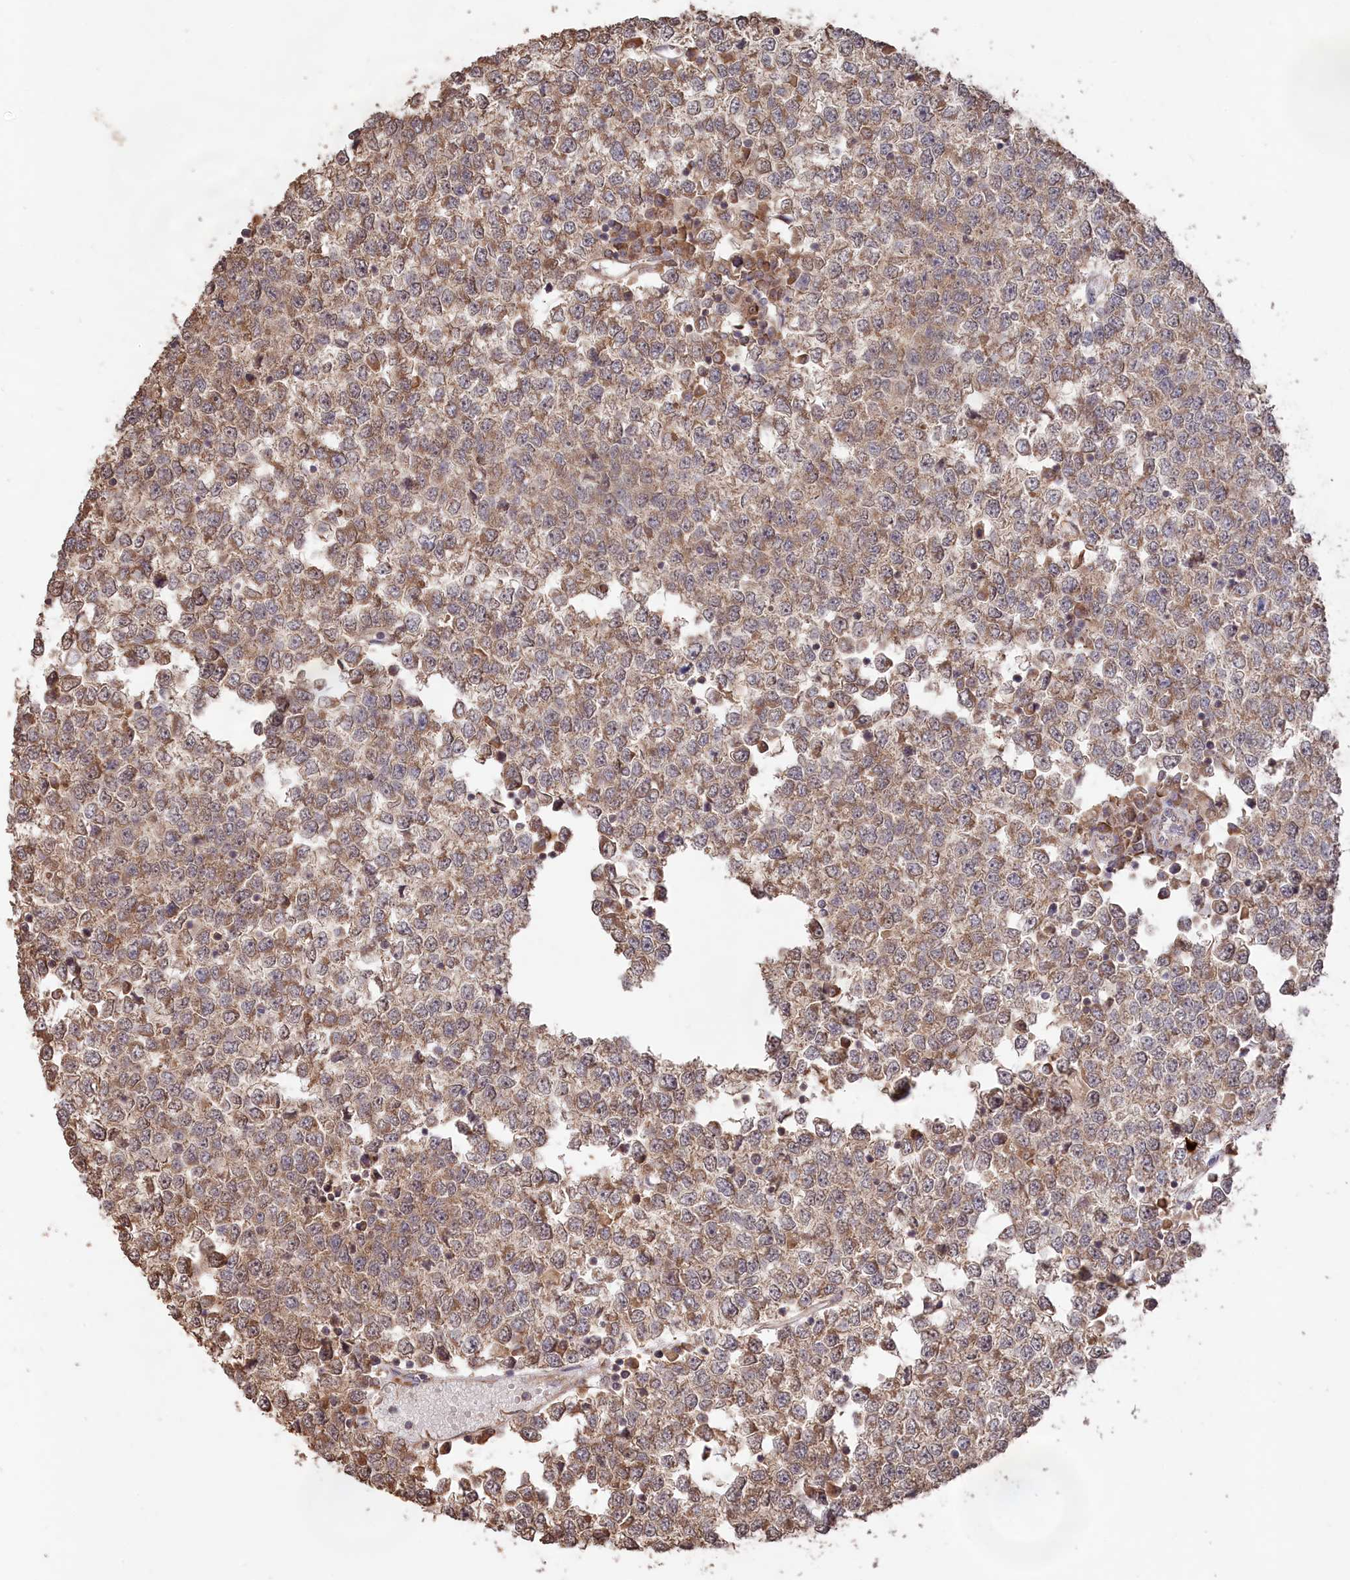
{"staining": {"intensity": "moderate", "quantity": ">75%", "location": "cytoplasmic/membranous"}, "tissue": "testis cancer", "cell_type": "Tumor cells", "image_type": "cancer", "snomed": [{"axis": "morphology", "description": "Seminoma, NOS"}, {"axis": "topography", "description": "Testis"}], "caption": "Testis cancer was stained to show a protein in brown. There is medium levels of moderate cytoplasmic/membranous staining in approximately >75% of tumor cells.", "gene": "LAYN", "patient": {"sex": "male", "age": 65}}